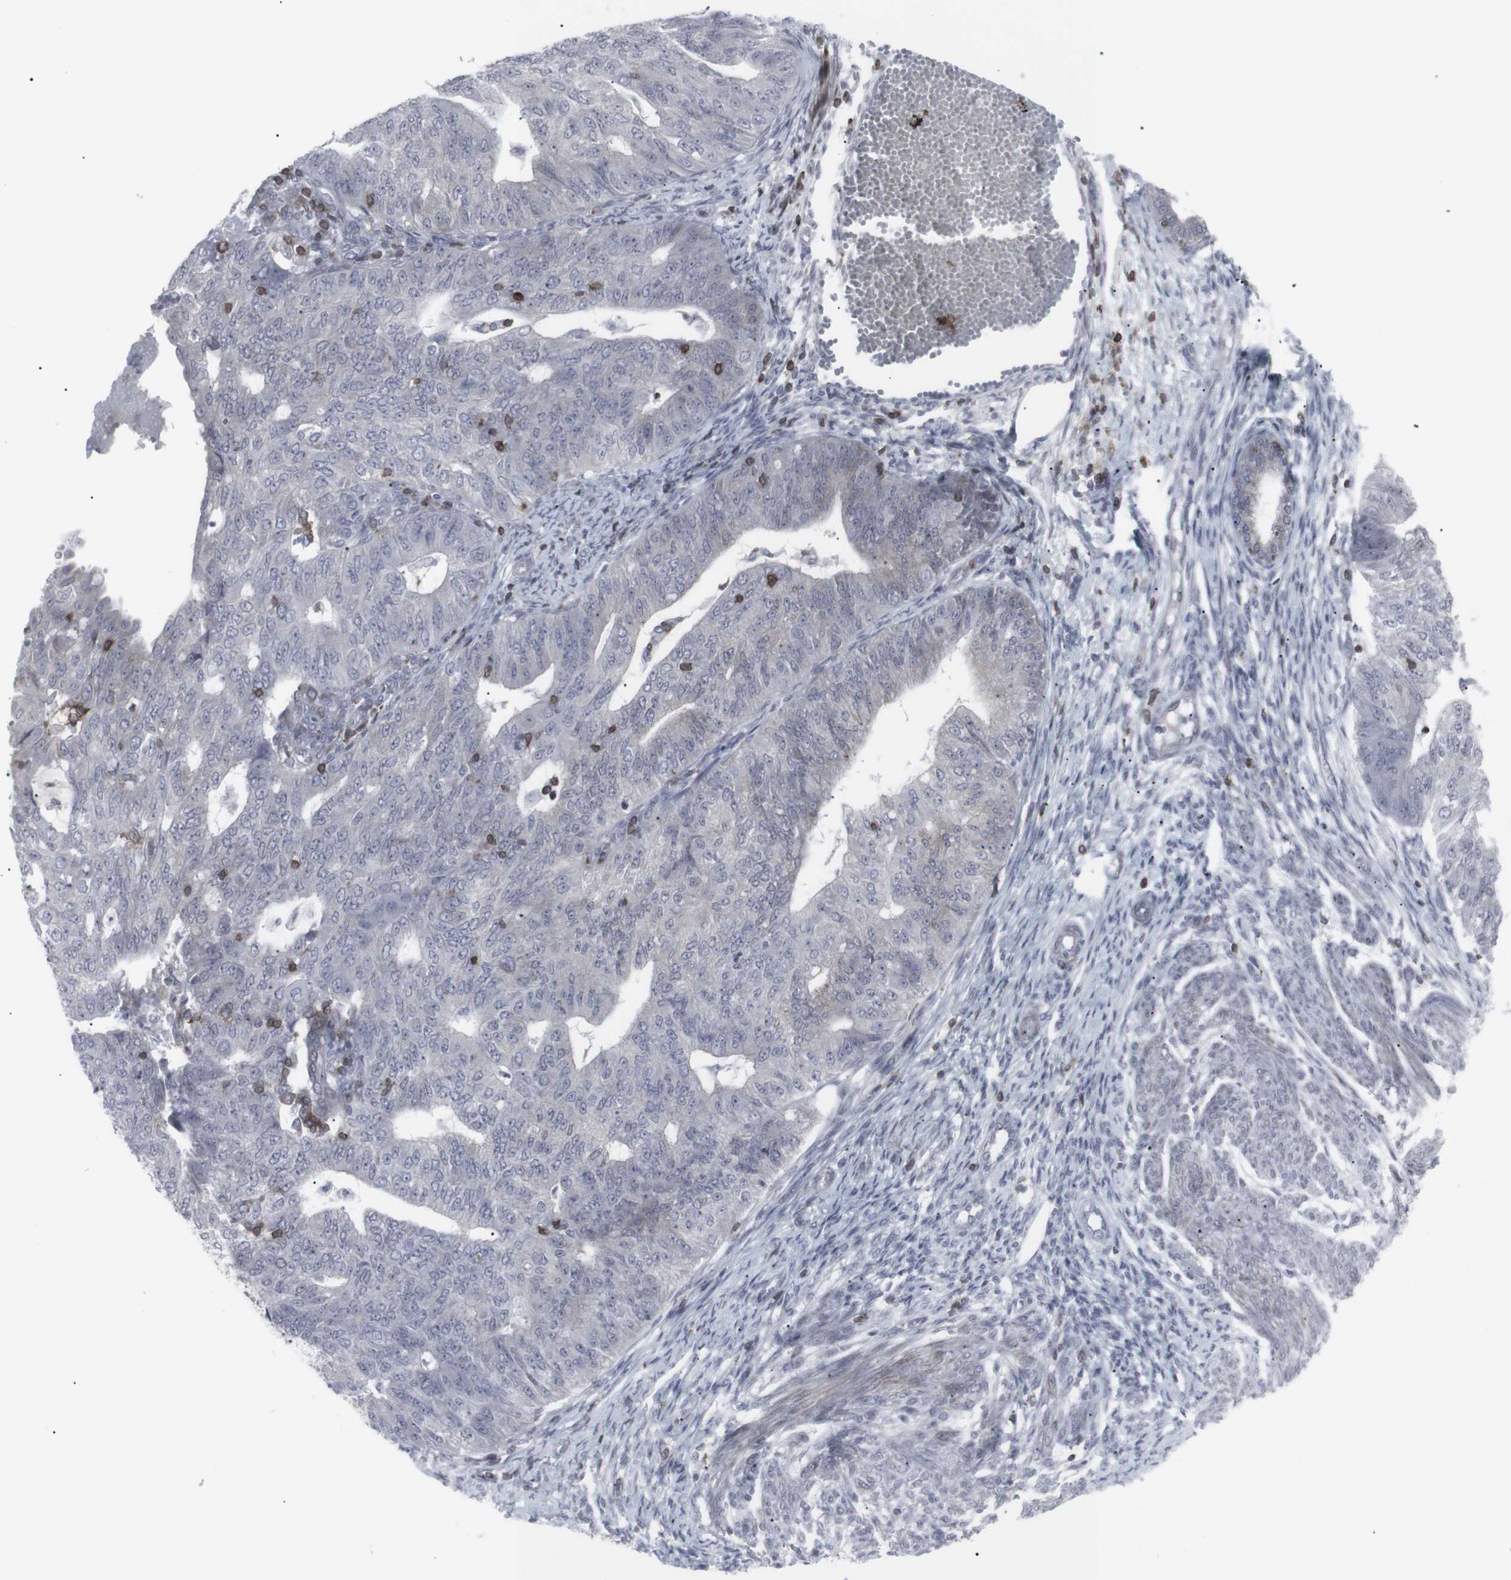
{"staining": {"intensity": "negative", "quantity": "none", "location": "none"}, "tissue": "endometrial cancer", "cell_type": "Tumor cells", "image_type": "cancer", "snomed": [{"axis": "morphology", "description": "Adenocarcinoma, NOS"}, {"axis": "topography", "description": "Endometrium"}], "caption": "Immunohistochemistry (IHC) of endometrial cancer exhibits no expression in tumor cells.", "gene": "APOBEC2", "patient": {"sex": "female", "age": 32}}